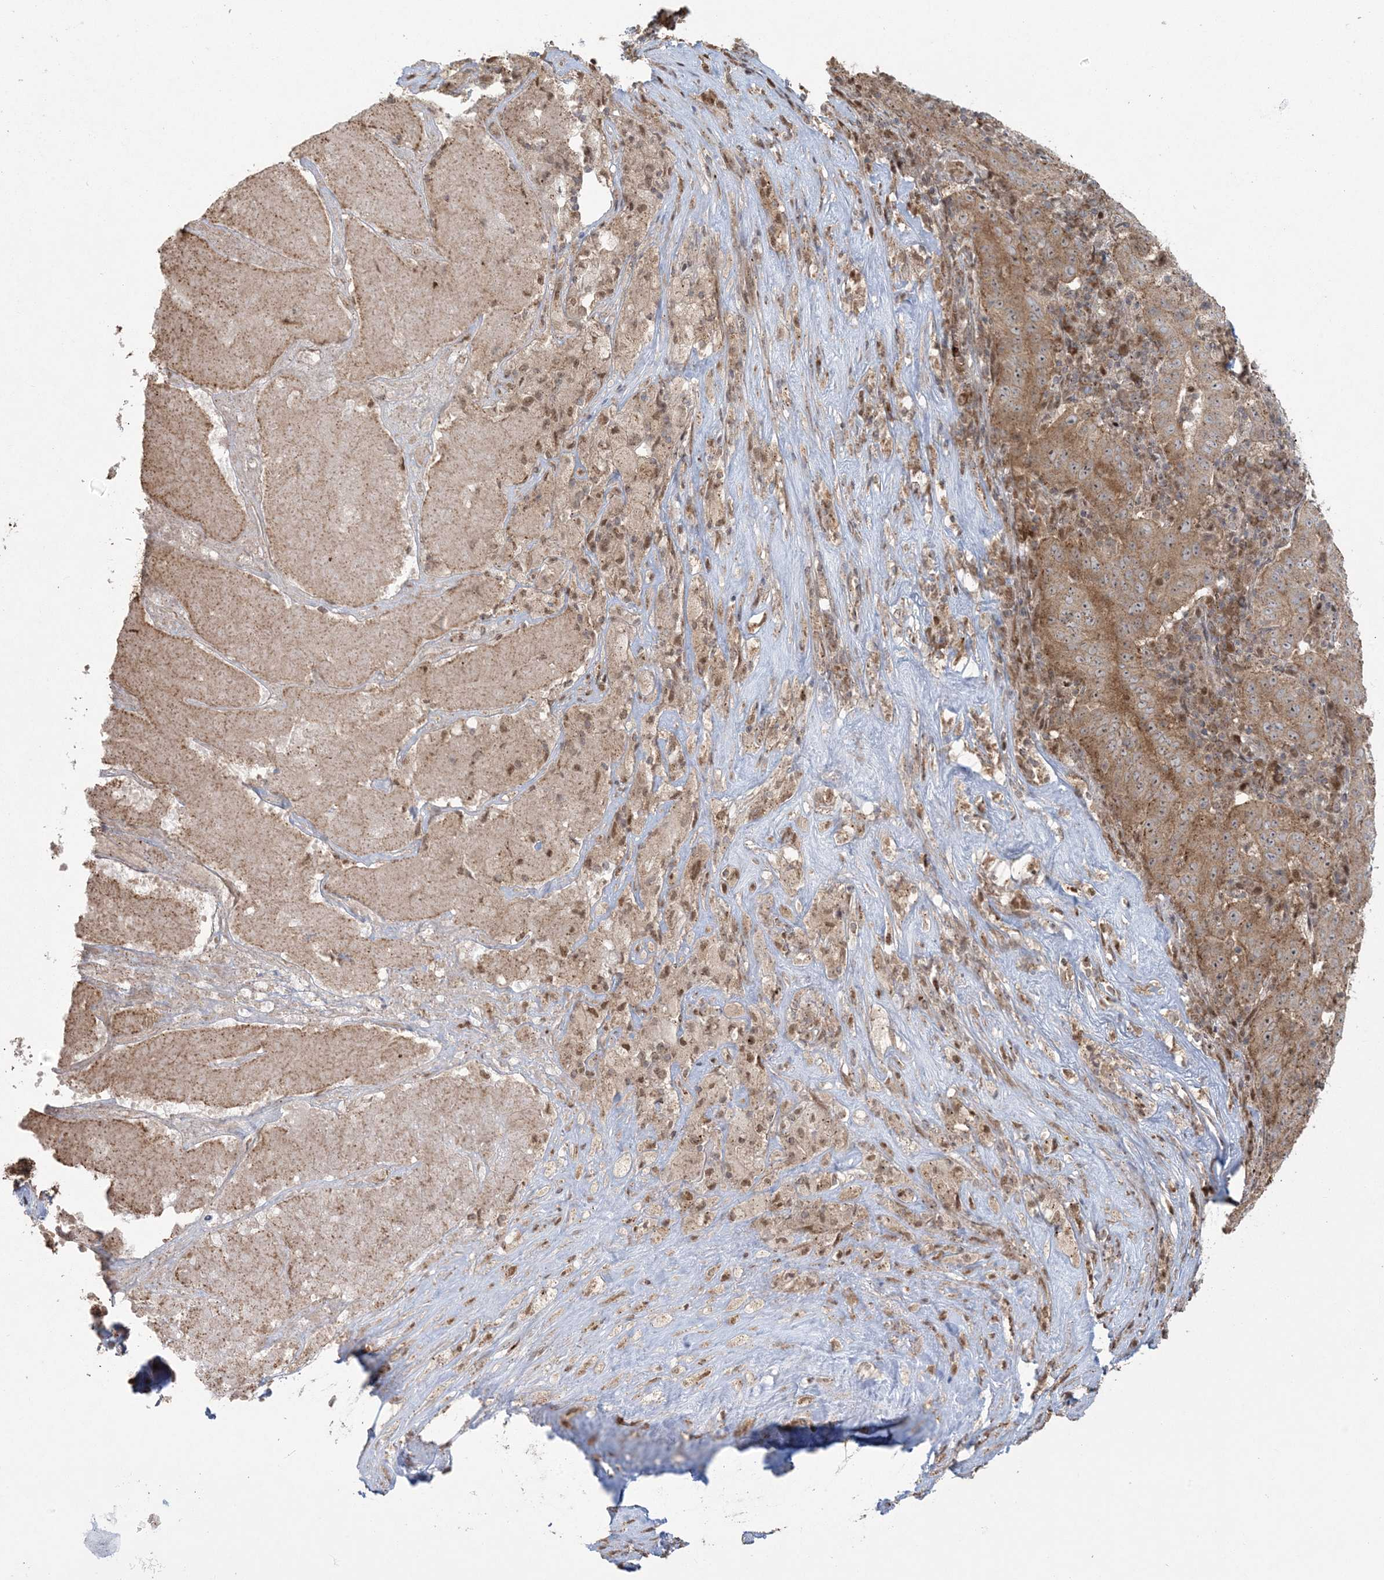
{"staining": {"intensity": "moderate", "quantity": ">75%", "location": "cytoplasmic/membranous"}, "tissue": "pancreatic cancer", "cell_type": "Tumor cells", "image_type": "cancer", "snomed": [{"axis": "morphology", "description": "Adenocarcinoma, NOS"}, {"axis": "topography", "description": "Pancreas"}], "caption": "Adenocarcinoma (pancreatic) stained with a protein marker demonstrates moderate staining in tumor cells.", "gene": "ABCF3", "patient": {"sex": "male", "age": 63}}